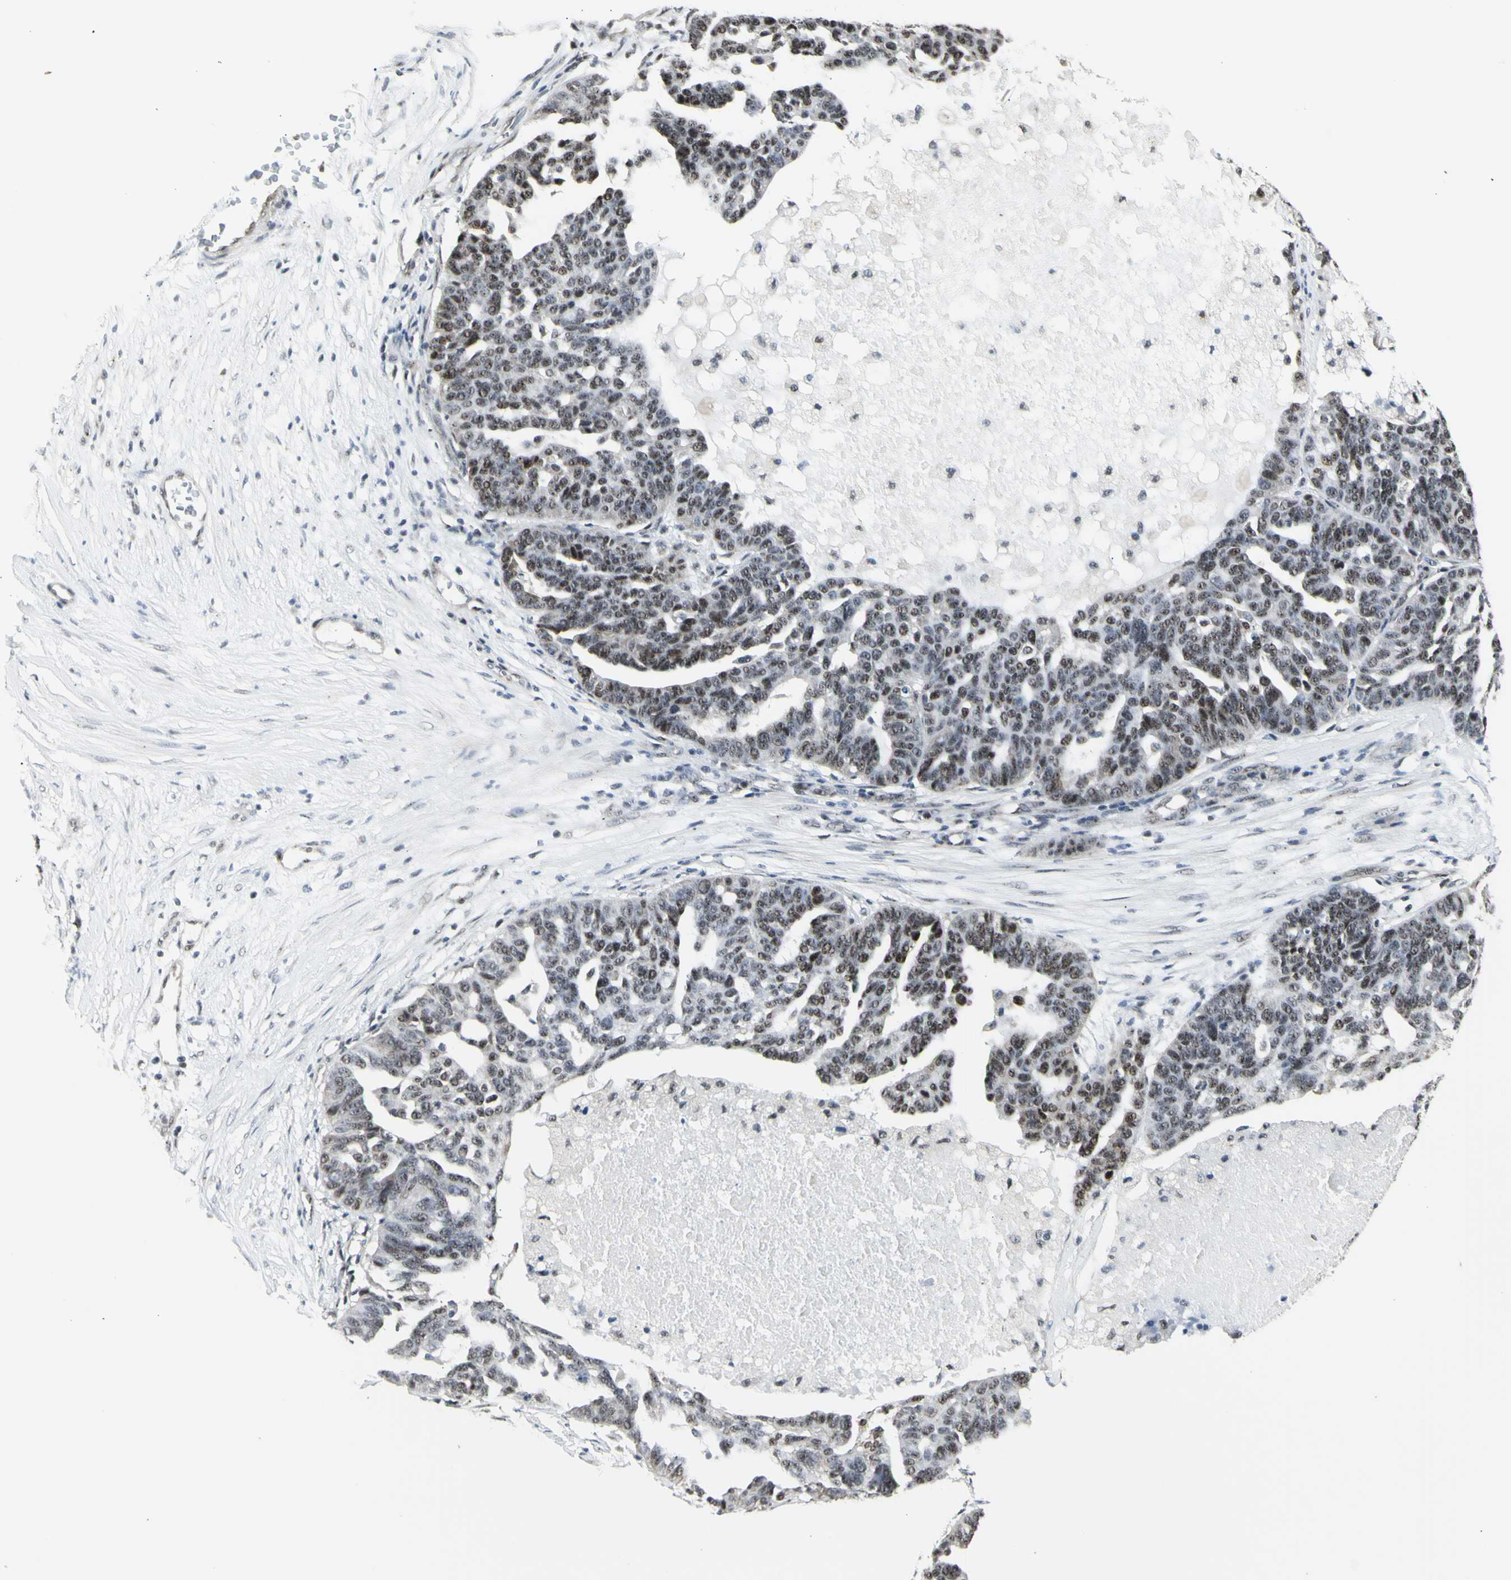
{"staining": {"intensity": "weak", "quantity": ">75%", "location": "nuclear"}, "tissue": "ovarian cancer", "cell_type": "Tumor cells", "image_type": "cancer", "snomed": [{"axis": "morphology", "description": "Cystadenocarcinoma, serous, NOS"}, {"axis": "topography", "description": "Ovary"}], "caption": "DAB immunohistochemical staining of human ovarian serous cystadenocarcinoma shows weak nuclear protein positivity in approximately >75% of tumor cells. (DAB (3,3'-diaminobenzidine) IHC with brightfield microscopy, high magnification).", "gene": "DHRS7B", "patient": {"sex": "female", "age": 59}}